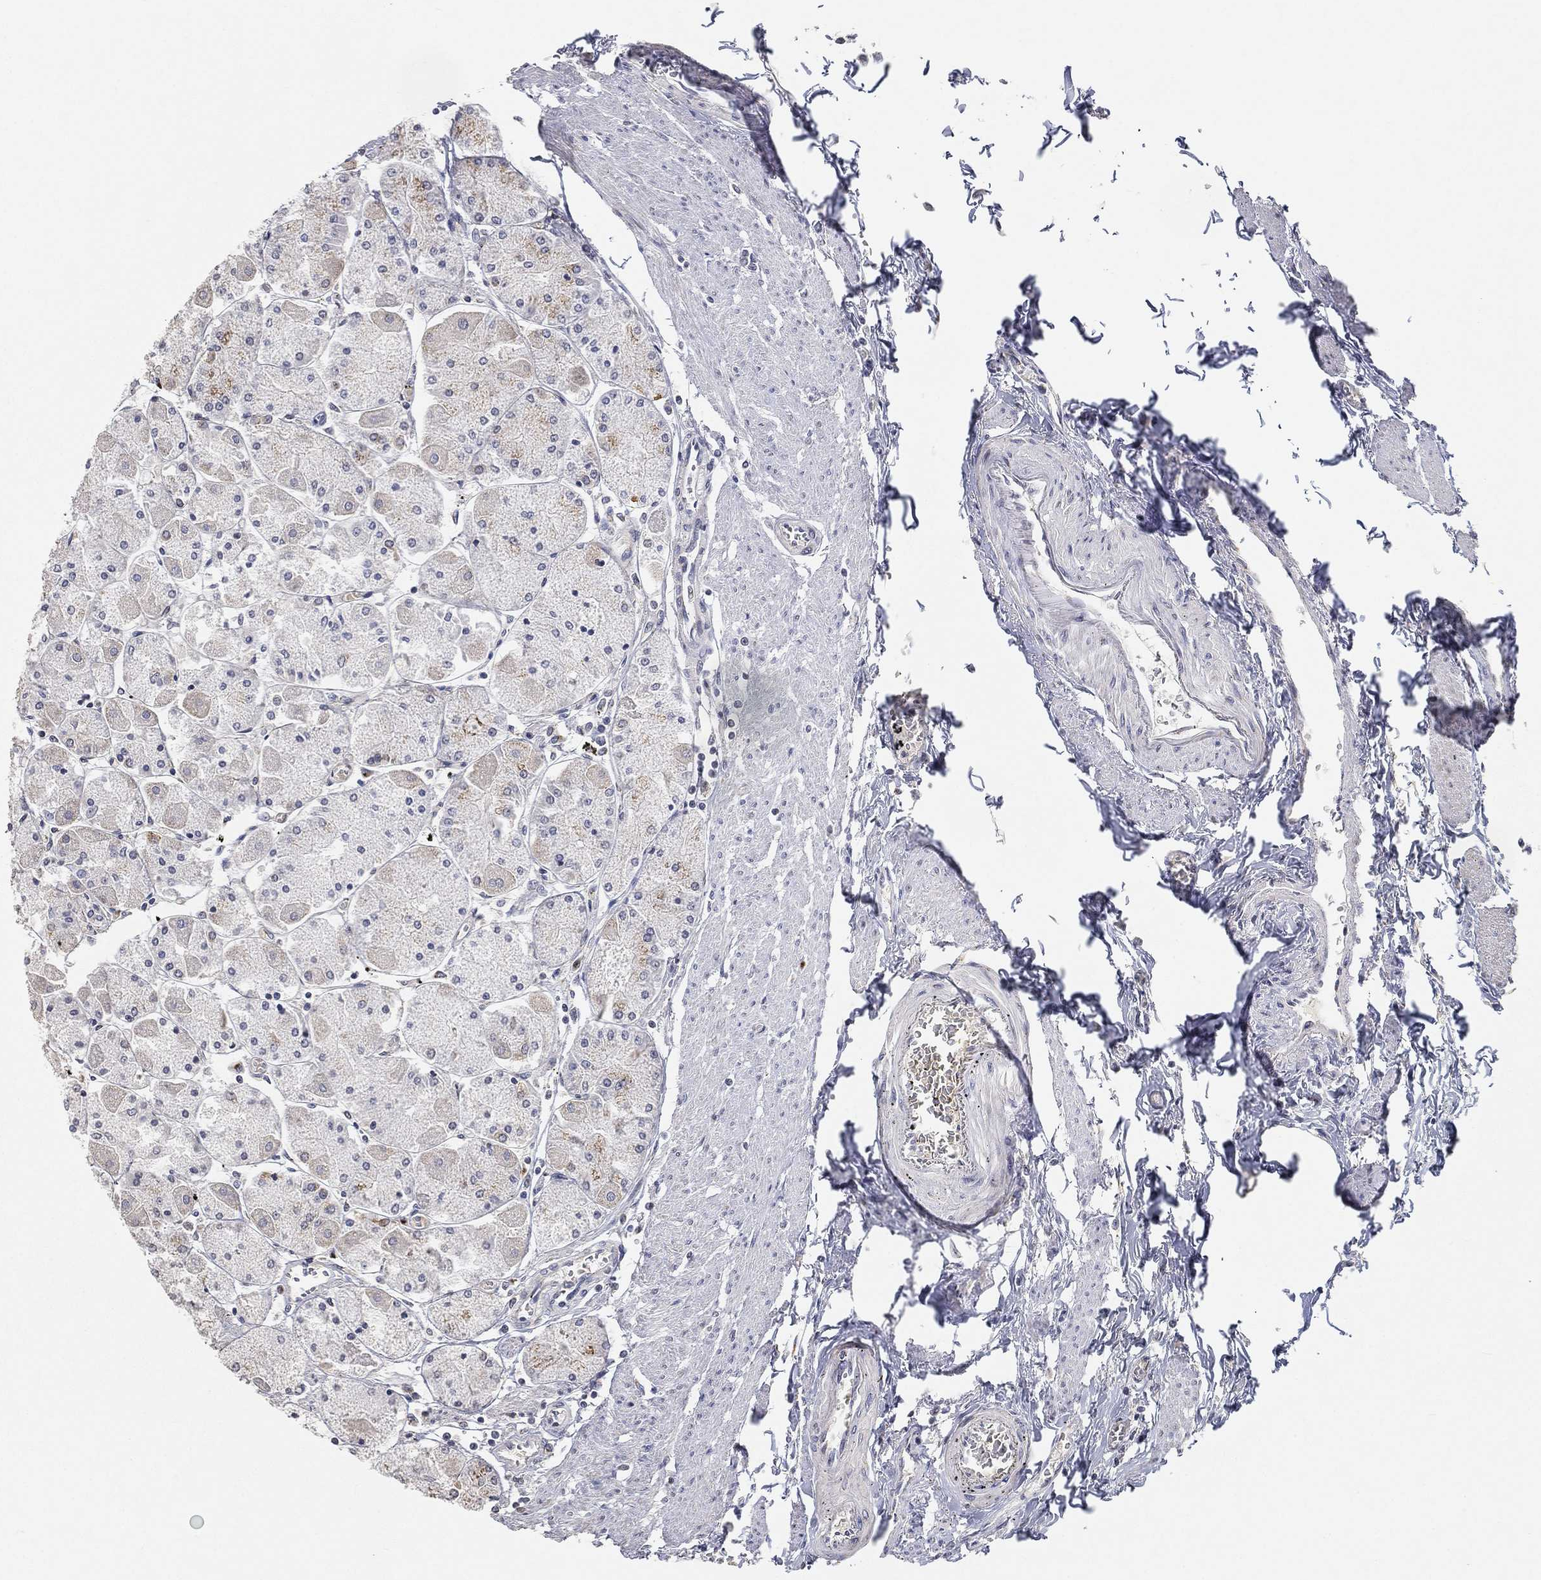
{"staining": {"intensity": "strong", "quantity": "25%-75%", "location": "cytoplasmic/membranous"}, "tissue": "stomach", "cell_type": "Glandular cells", "image_type": "normal", "snomed": [{"axis": "morphology", "description": "Normal tissue, NOS"}, {"axis": "topography", "description": "Stomach"}], "caption": "Immunohistochemistry (IHC) micrograph of benign stomach: human stomach stained using immunohistochemistry displays high levels of strong protein expression localized specifically in the cytoplasmic/membranous of glandular cells, appearing as a cytoplasmic/membranous brown color.", "gene": "TICAM1", "patient": {"sex": "male", "age": 70}}